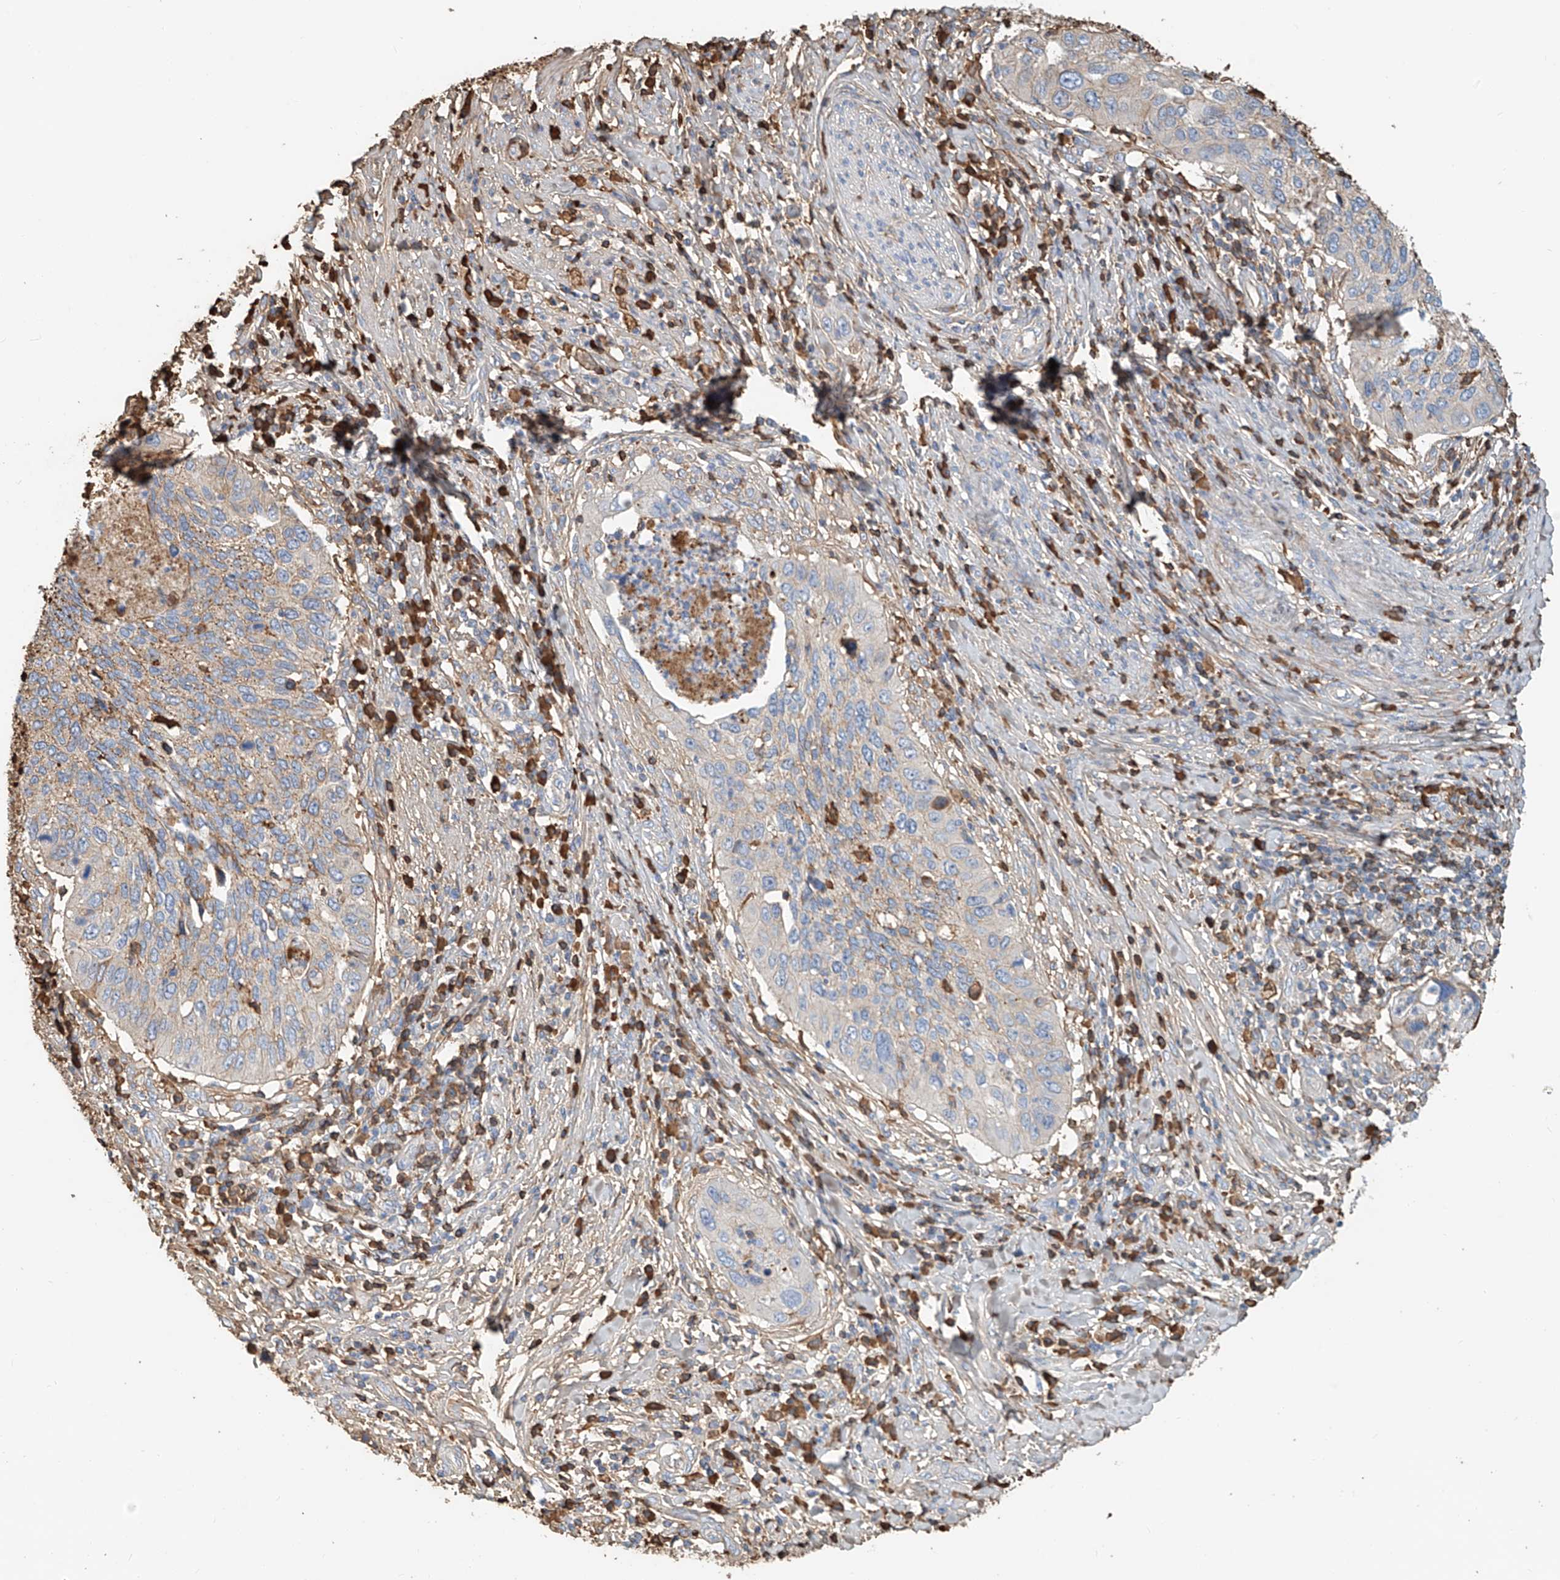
{"staining": {"intensity": "weak", "quantity": "<25%", "location": "cytoplasmic/membranous"}, "tissue": "cervical cancer", "cell_type": "Tumor cells", "image_type": "cancer", "snomed": [{"axis": "morphology", "description": "Squamous cell carcinoma, NOS"}, {"axis": "topography", "description": "Cervix"}], "caption": "DAB (3,3'-diaminobenzidine) immunohistochemical staining of human cervical cancer (squamous cell carcinoma) exhibits no significant staining in tumor cells. Nuclei are stained in blue.", "gene": "ZFP30", "patient": {"sex": "female", "age": 38}}